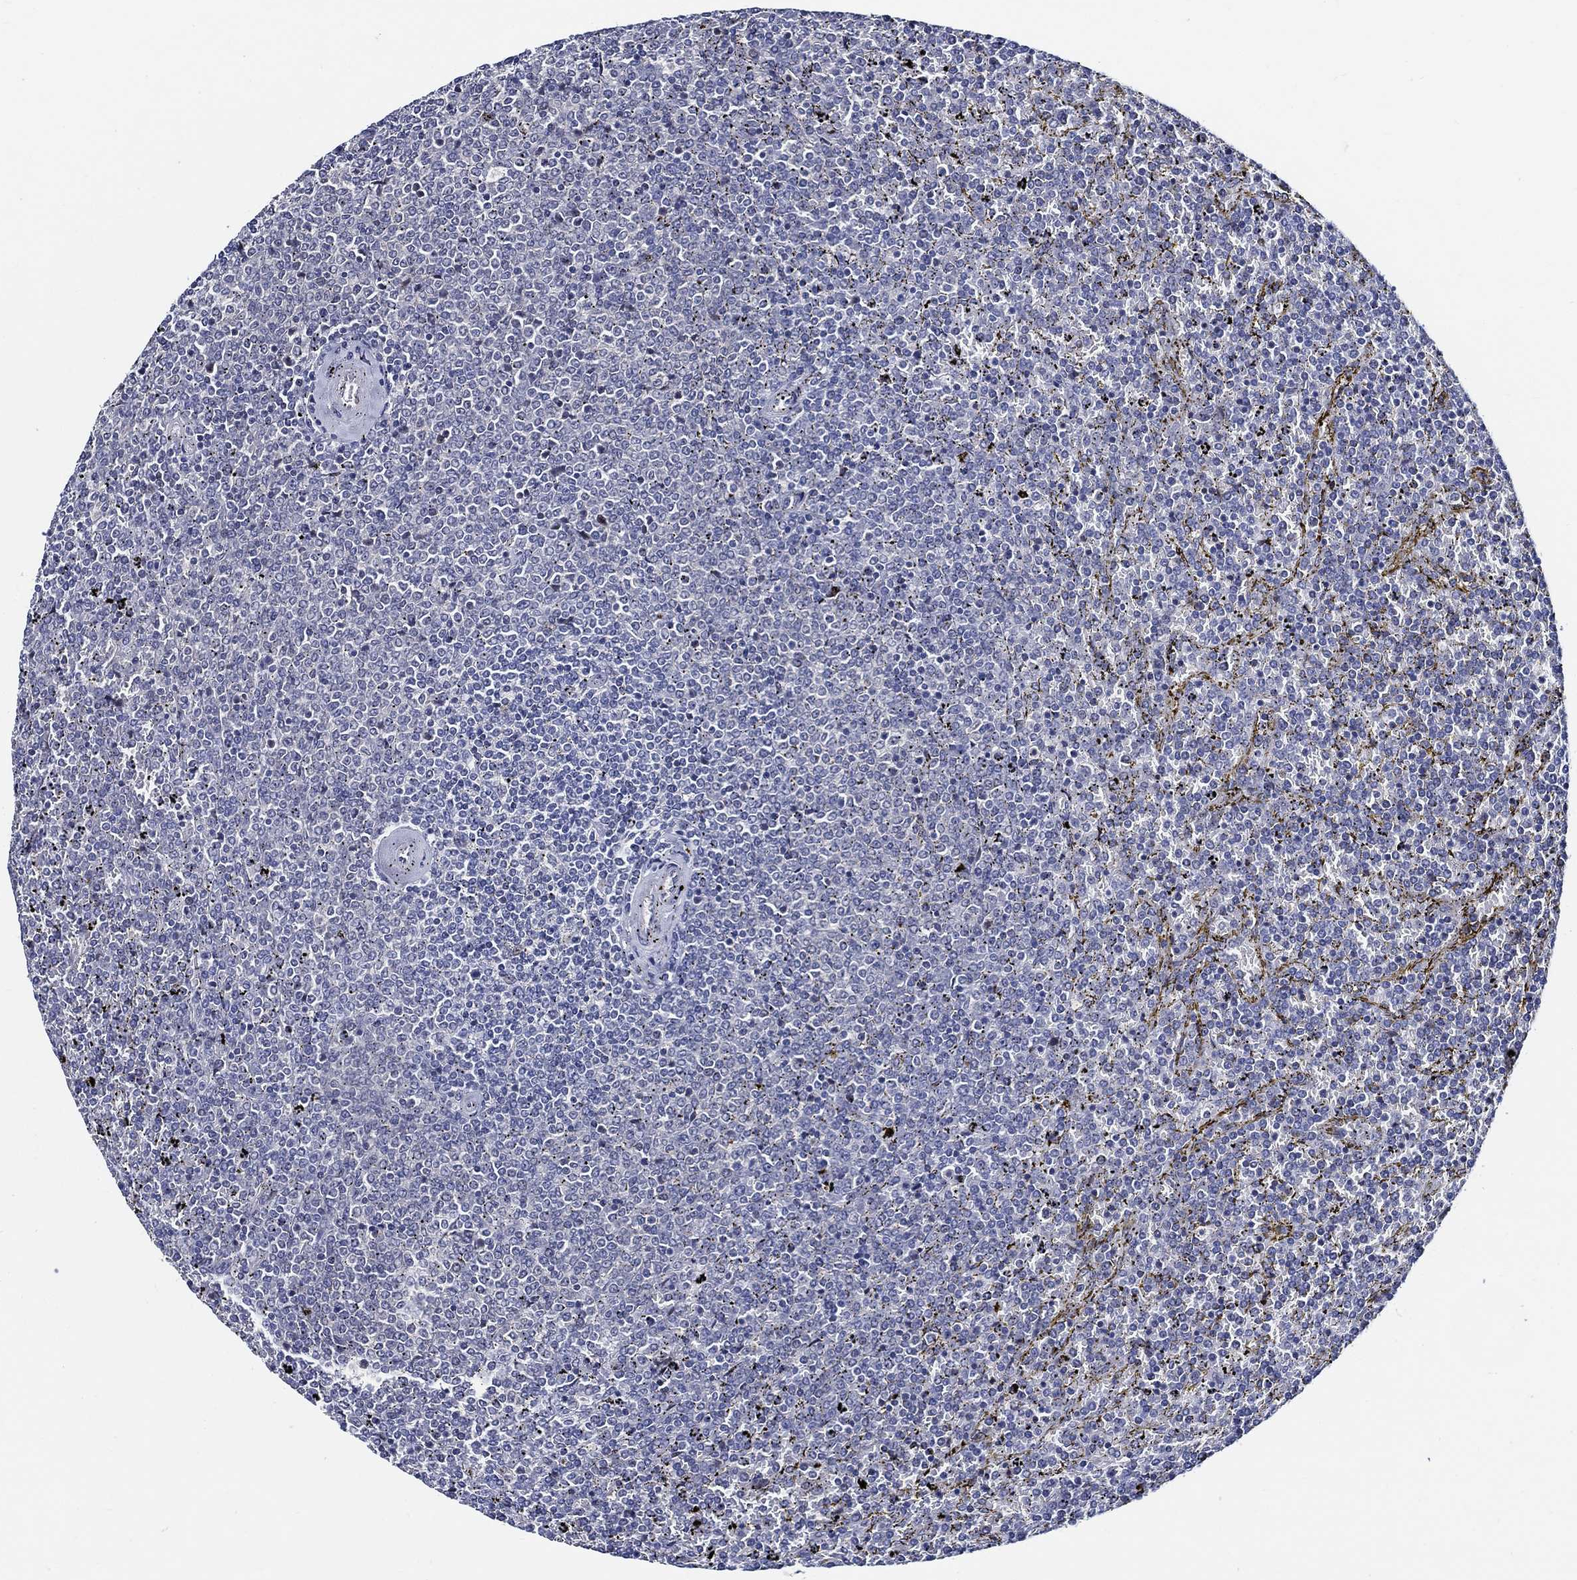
{"staining": {"intensity": "negative", "quantity": "none", "location": "none"}, "tissue": "lymphoma", "cell_type": "Tumor cells", "image_type": "cancer", "snomed": [{"axis": "morphology", "description": "Malignant lymphoma, non-Hodgkin's type, Low grade"}, {"axis": "topography", "description": "Spleen"}], "caption": "Immunohistochemical staining of lymphoma shows no significant staining in tumor cells.", "gene": "C8orf48", "patient": {"sex": "female", "age": 77}}